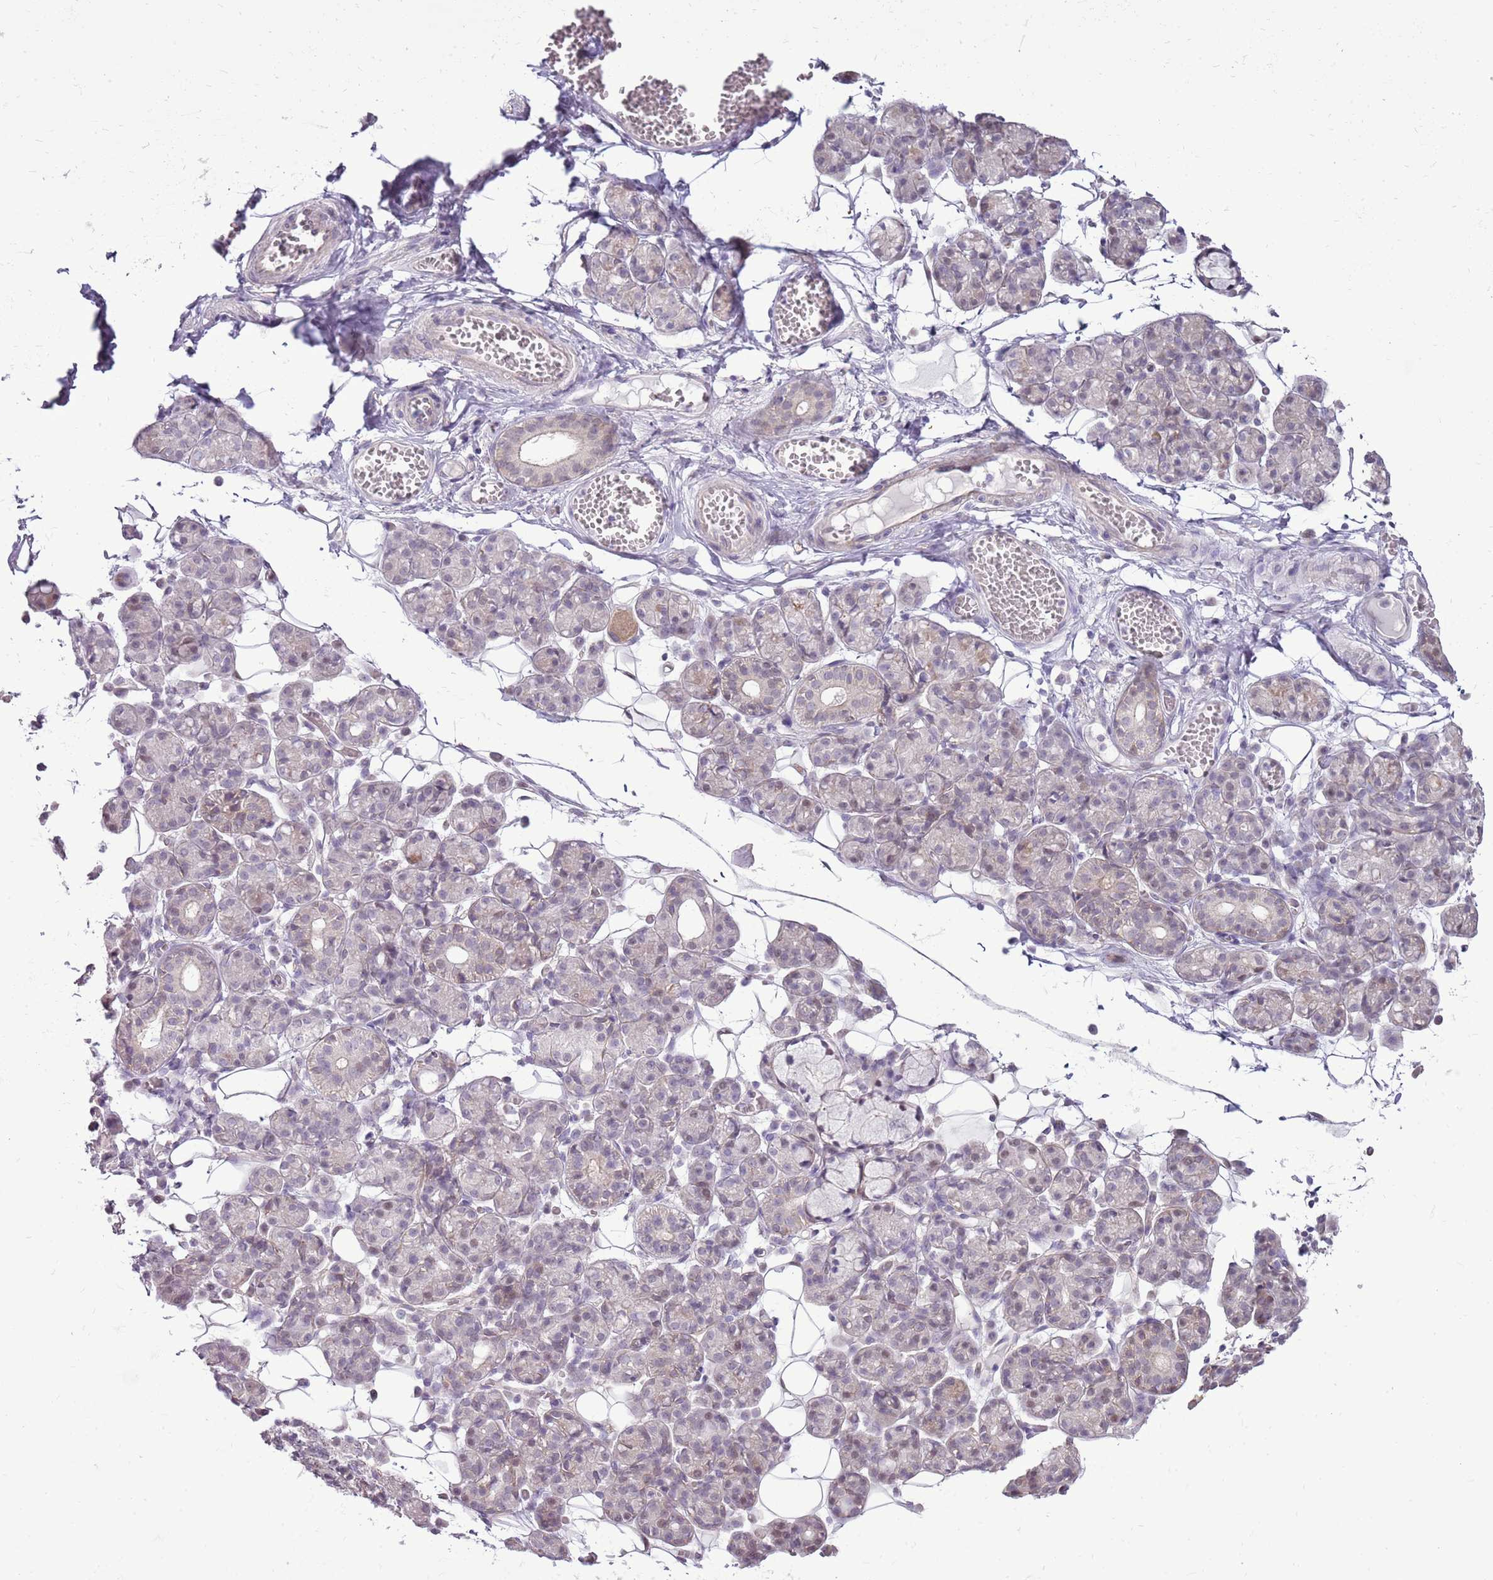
{"staining": {"intensity": "weak", "quantity": "<25%", "location": "cytoplasmic/membranous"}, "tissue": "salivary gland", "cell_type": "Glandular cells", "image_type": "normal", "snomed": [{"axis": "morphology", "description": "Normal tissue, NOS"}, {"axis": "topography", "description": "Salivary gland"}], "caption": "Immunohistochemistry micrograph of benign salivary gland: human salivary gland stained with DAB (3,3'-diaminobenzidine) shows no significant protein staining in glandular cells.", "gene": "UGGT2", "patient": {"sex": "male", "age": 63}}